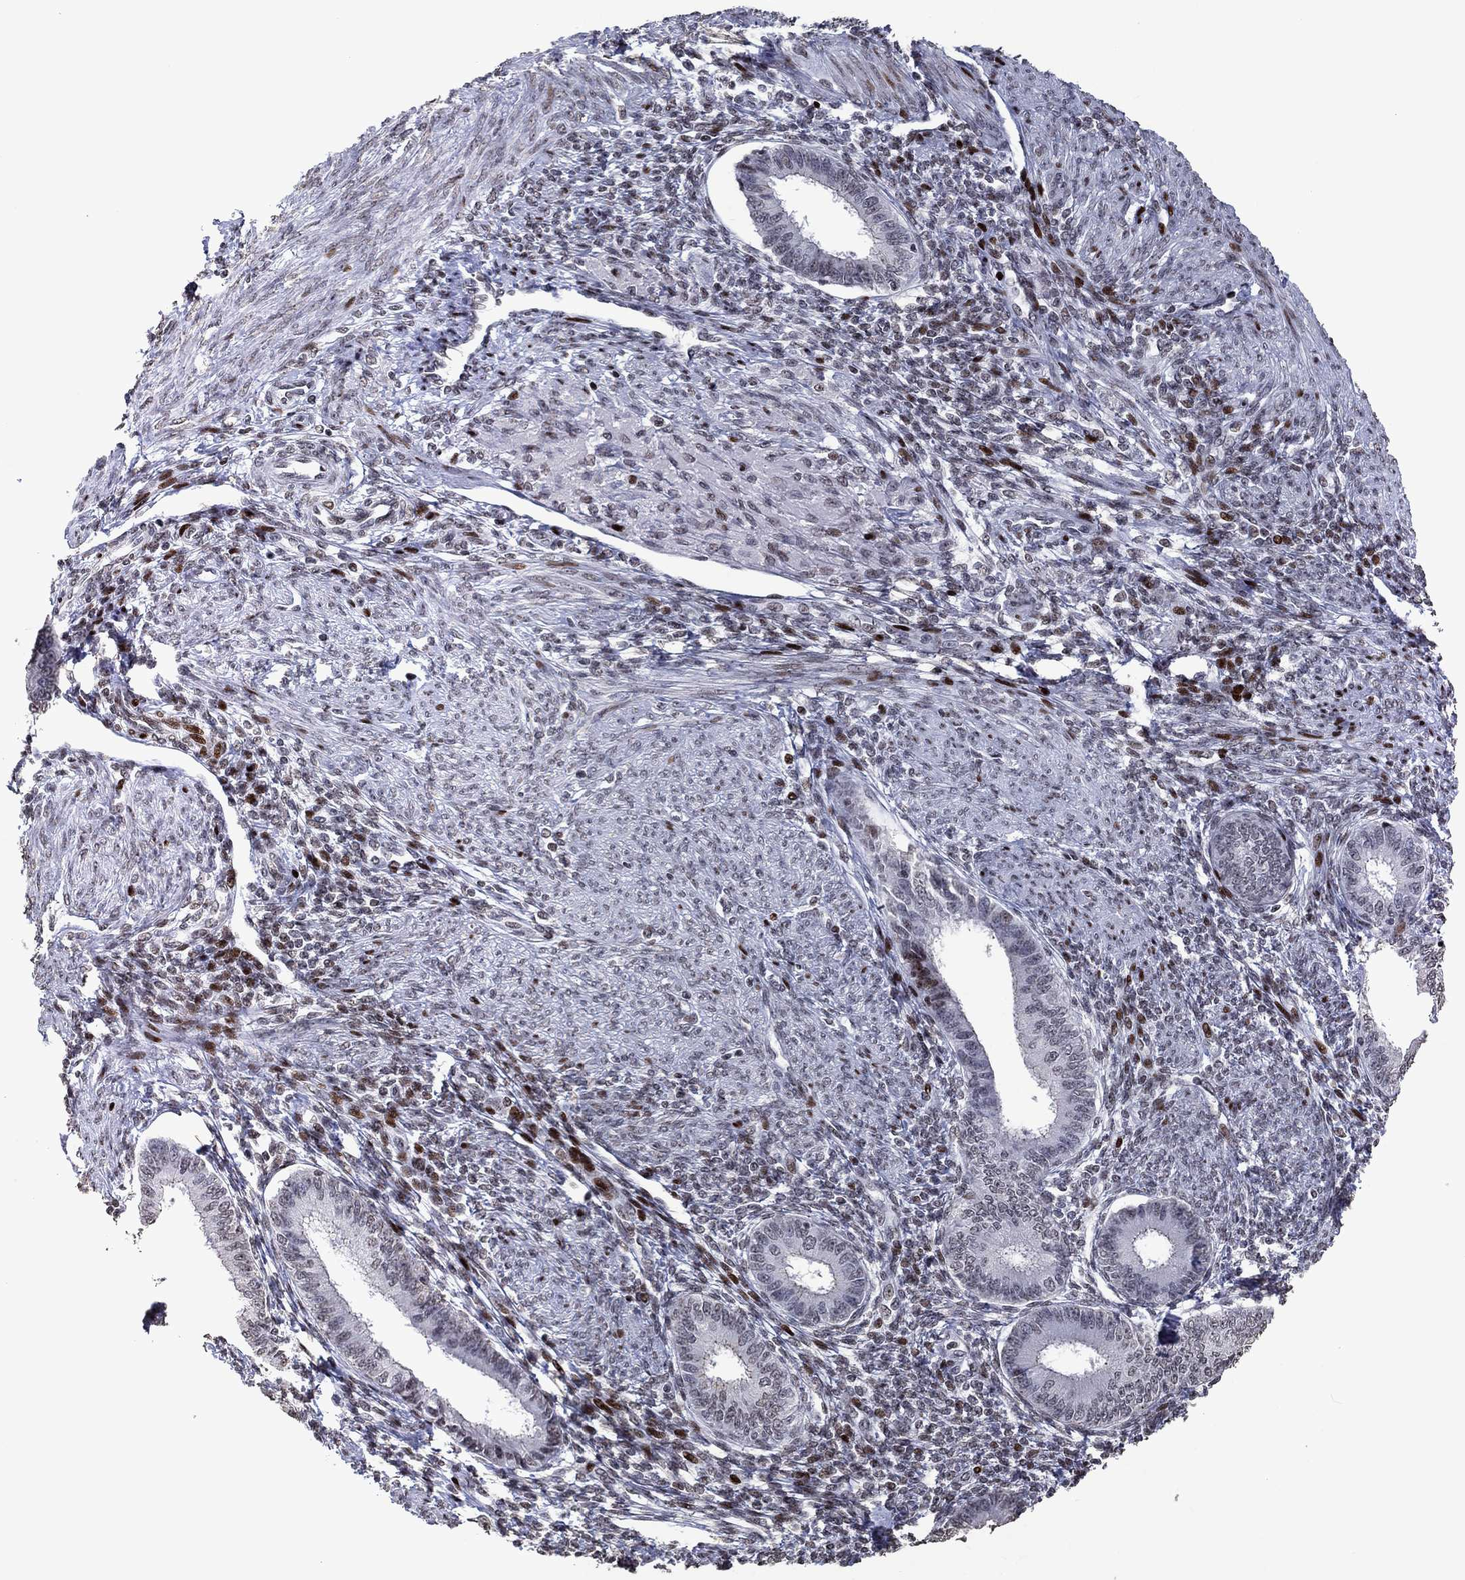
{"staining": {"intensity": "moderate", "quantity": "<25%", "location": "nuclear"}, "tissue": "endometrium", "cell_type": "Cells in endometrial stroma", "image_type": "normal", "snomed": [{"axis": "morphology", "description": "Normal tissue, NOS"}, {"axis": "topography", "description": "Endometrium"}], "caption": "Protein expression analysis of benign endometrium displays moderate nuclear staining in about <25% of cells in endometrial stroma.", "gene": "SRSF3", "patient": {"sex": "female", "age": 39}}